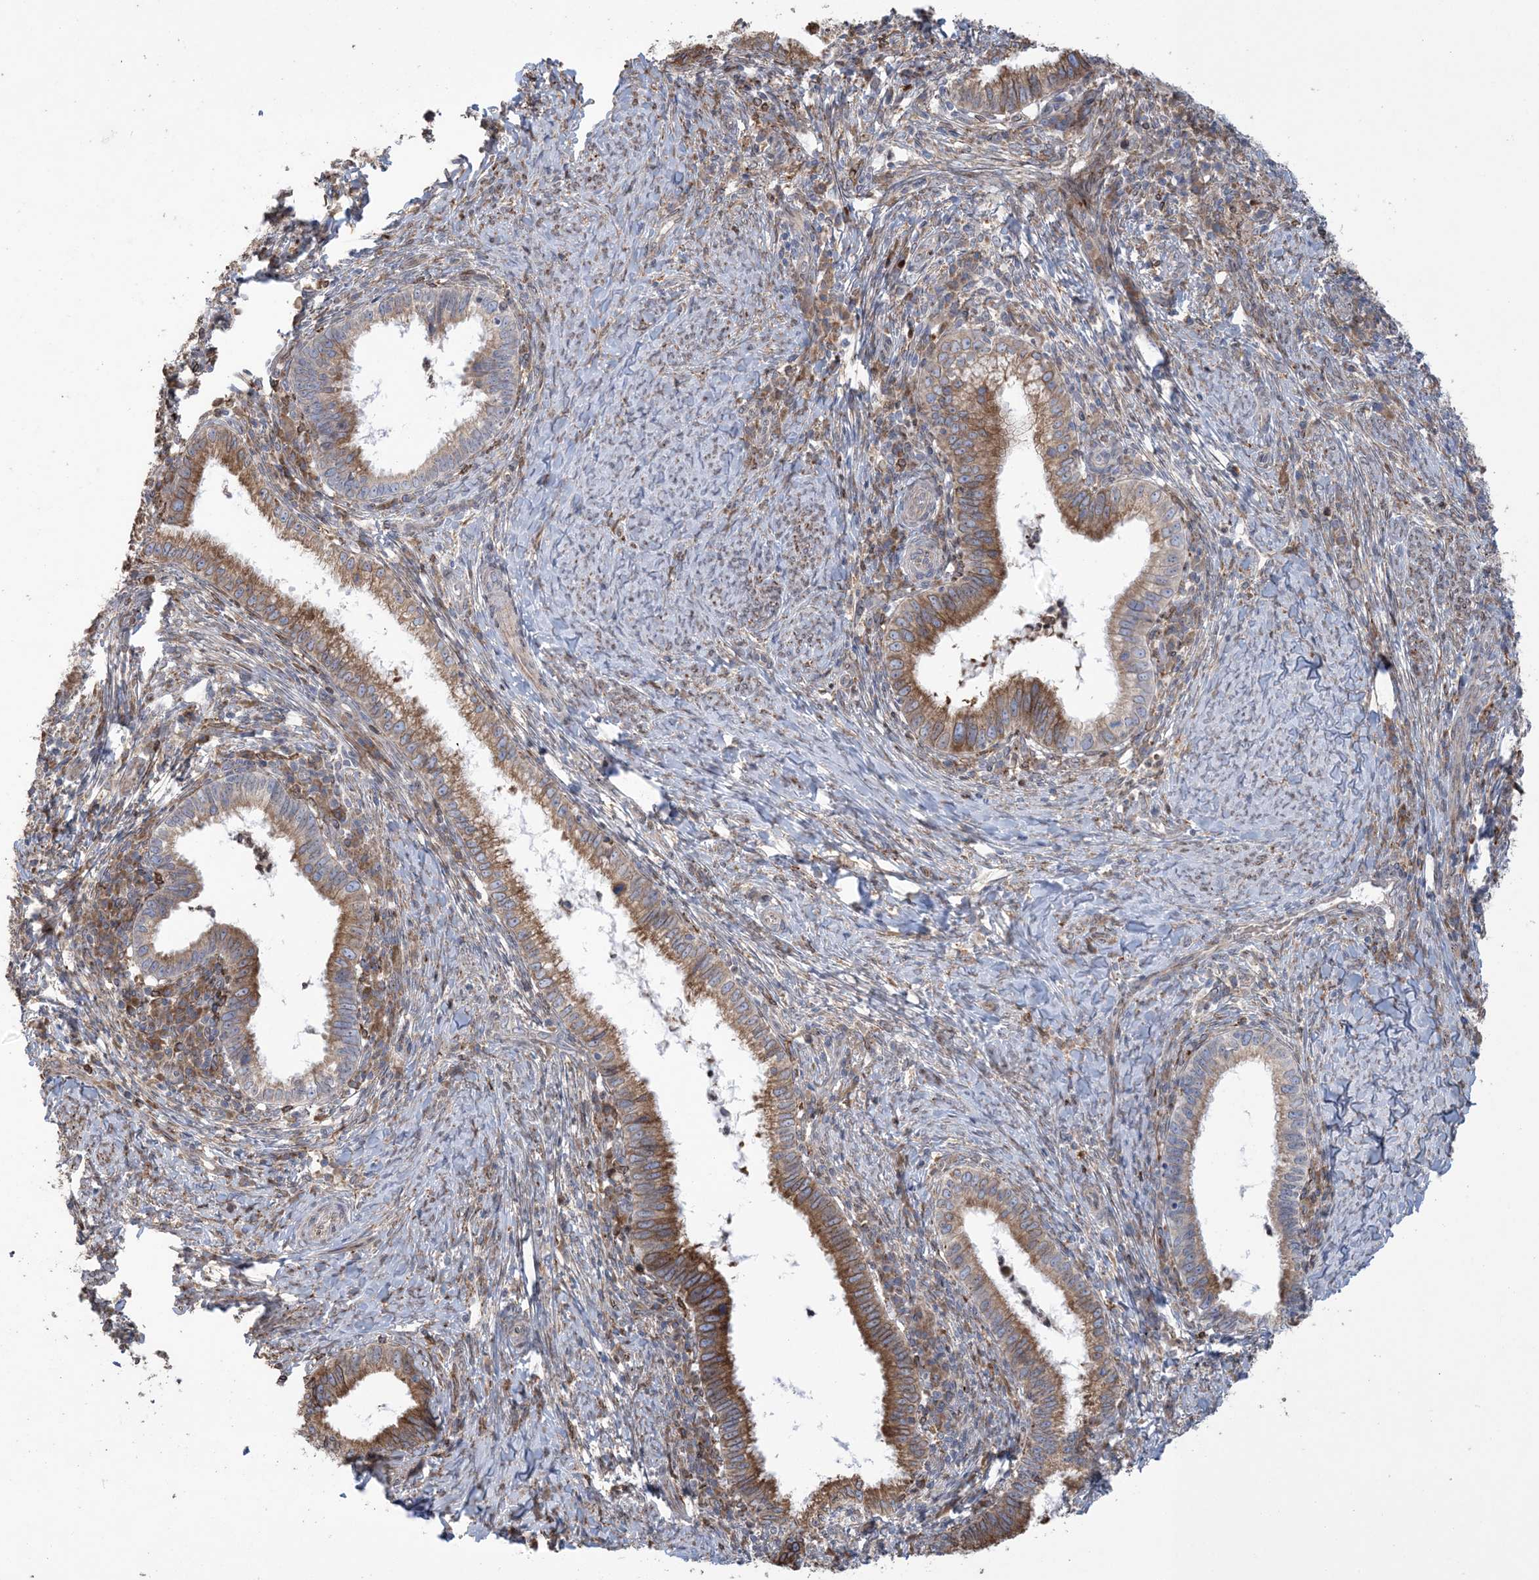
{"staining": {"intensity": "moderate", "quantity": ">75%", "location": "cytoplasmic/membranous"}, "tissue": "cervical cancer", "cell_type": "Tumor cells", "image_type": "cancer", "snomed": [{"axis": "morphology", "description": "Adenocarcinoma, NOS"}, {"axis": "topography", "description": "Cervix"}], "caption": "Immunohistochemical staining of cervical adenocarcinoma reveals medium levels of moderate cytoplasmic/membranous positivity in about >75% of tumor cells.", "gene": "SHANK1", "patient": {"sex": "female", "age": 36}}